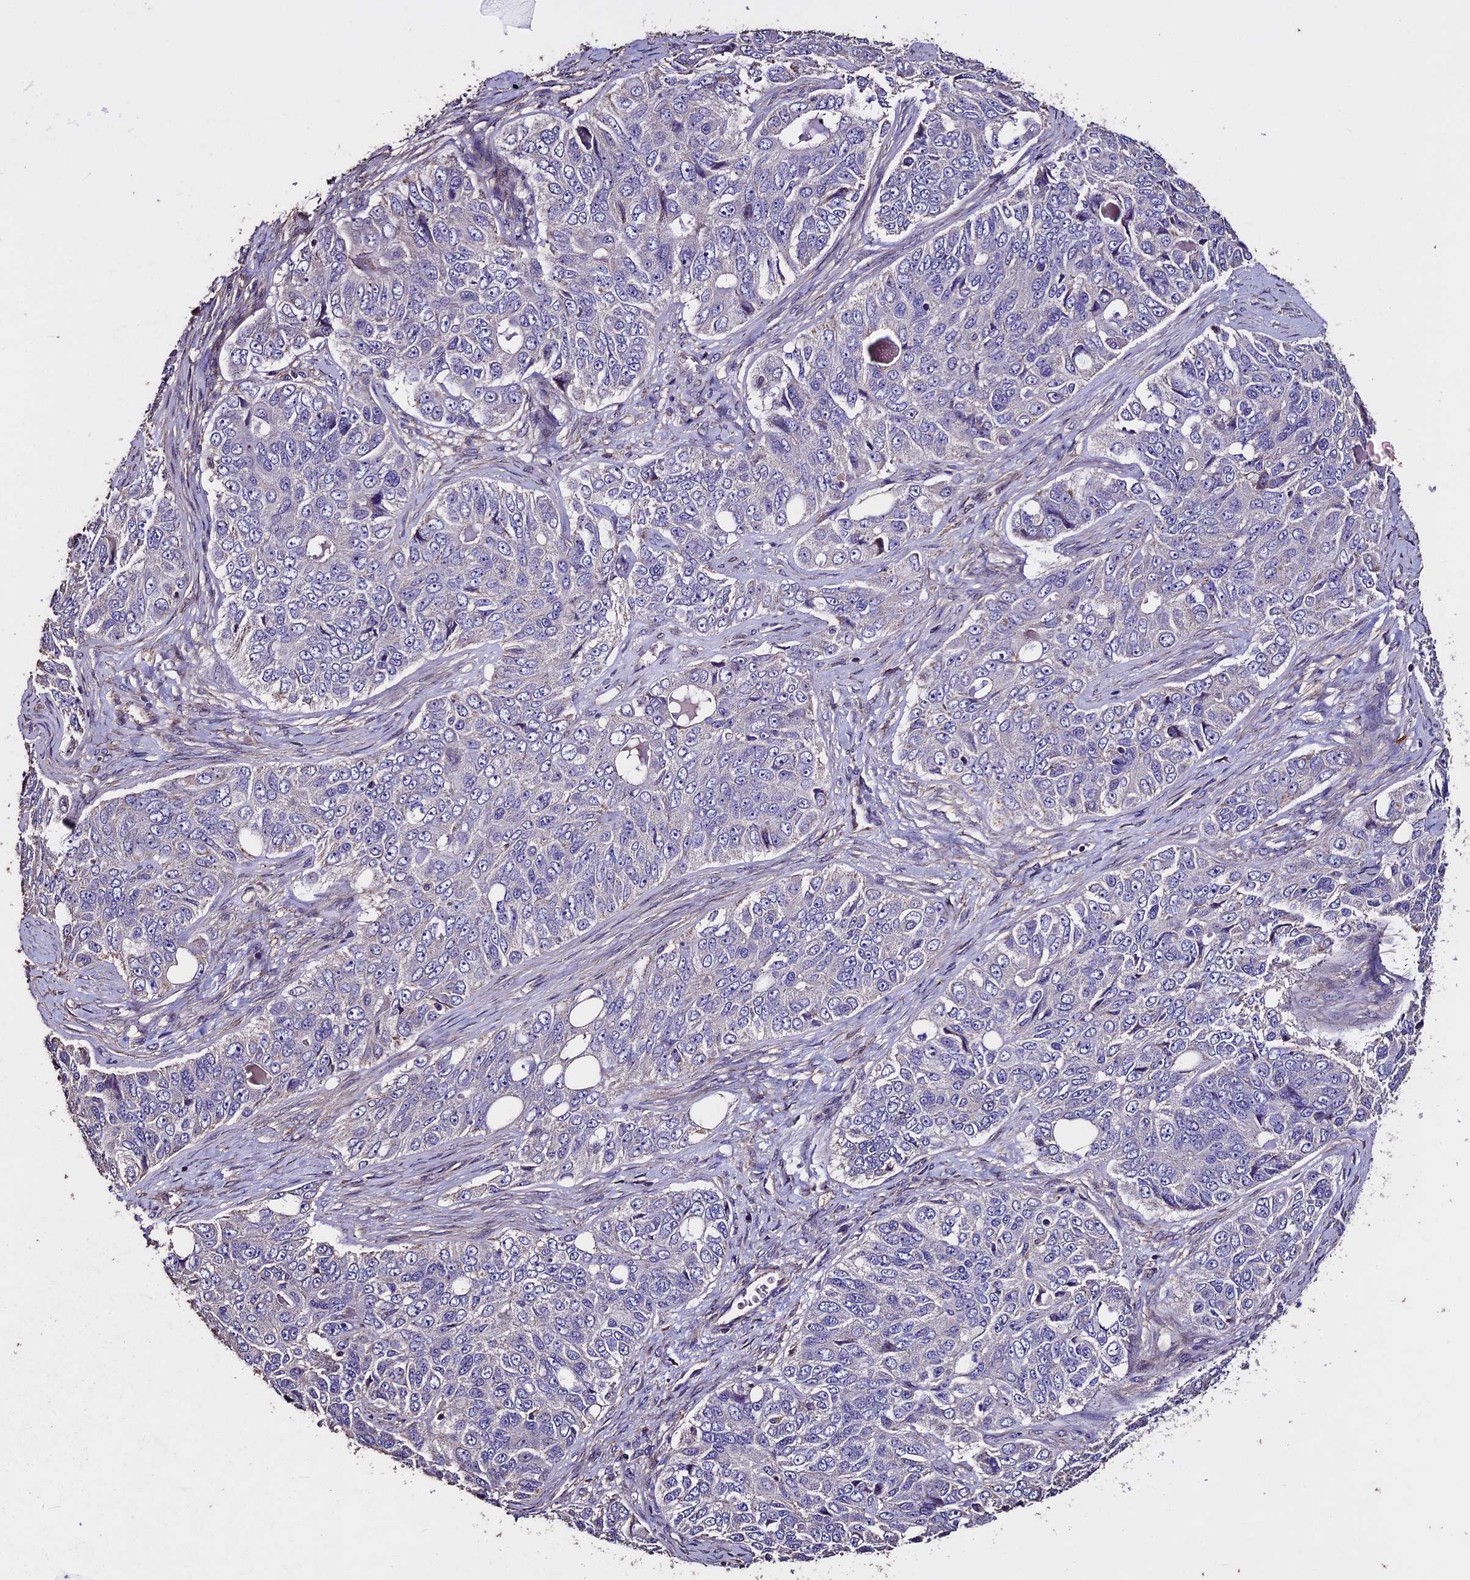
{"staining": {"intensity": "negative", "quantity": "none", "location": "none"}, "tissue": "ovarian cancer", "cell_type": "Tumor cells", "image_type": "cancer", "snomed": [{"axis": "morphology", "description": "Carcinoma, endometroid"}, {"axis": "topography", "description": "Ovary"}], "caption": "This image is of ovarian cancer stained with immunohistochemistry to label a protein in brown with the nuclei are counter-stained blue. There is no staining in tumor cells. (Brightfield microscopy of DAB immunohistochemistry (IHC) at high magnification).", "gene": "USB1", "patient": {"sex": "female", "age": 51}}